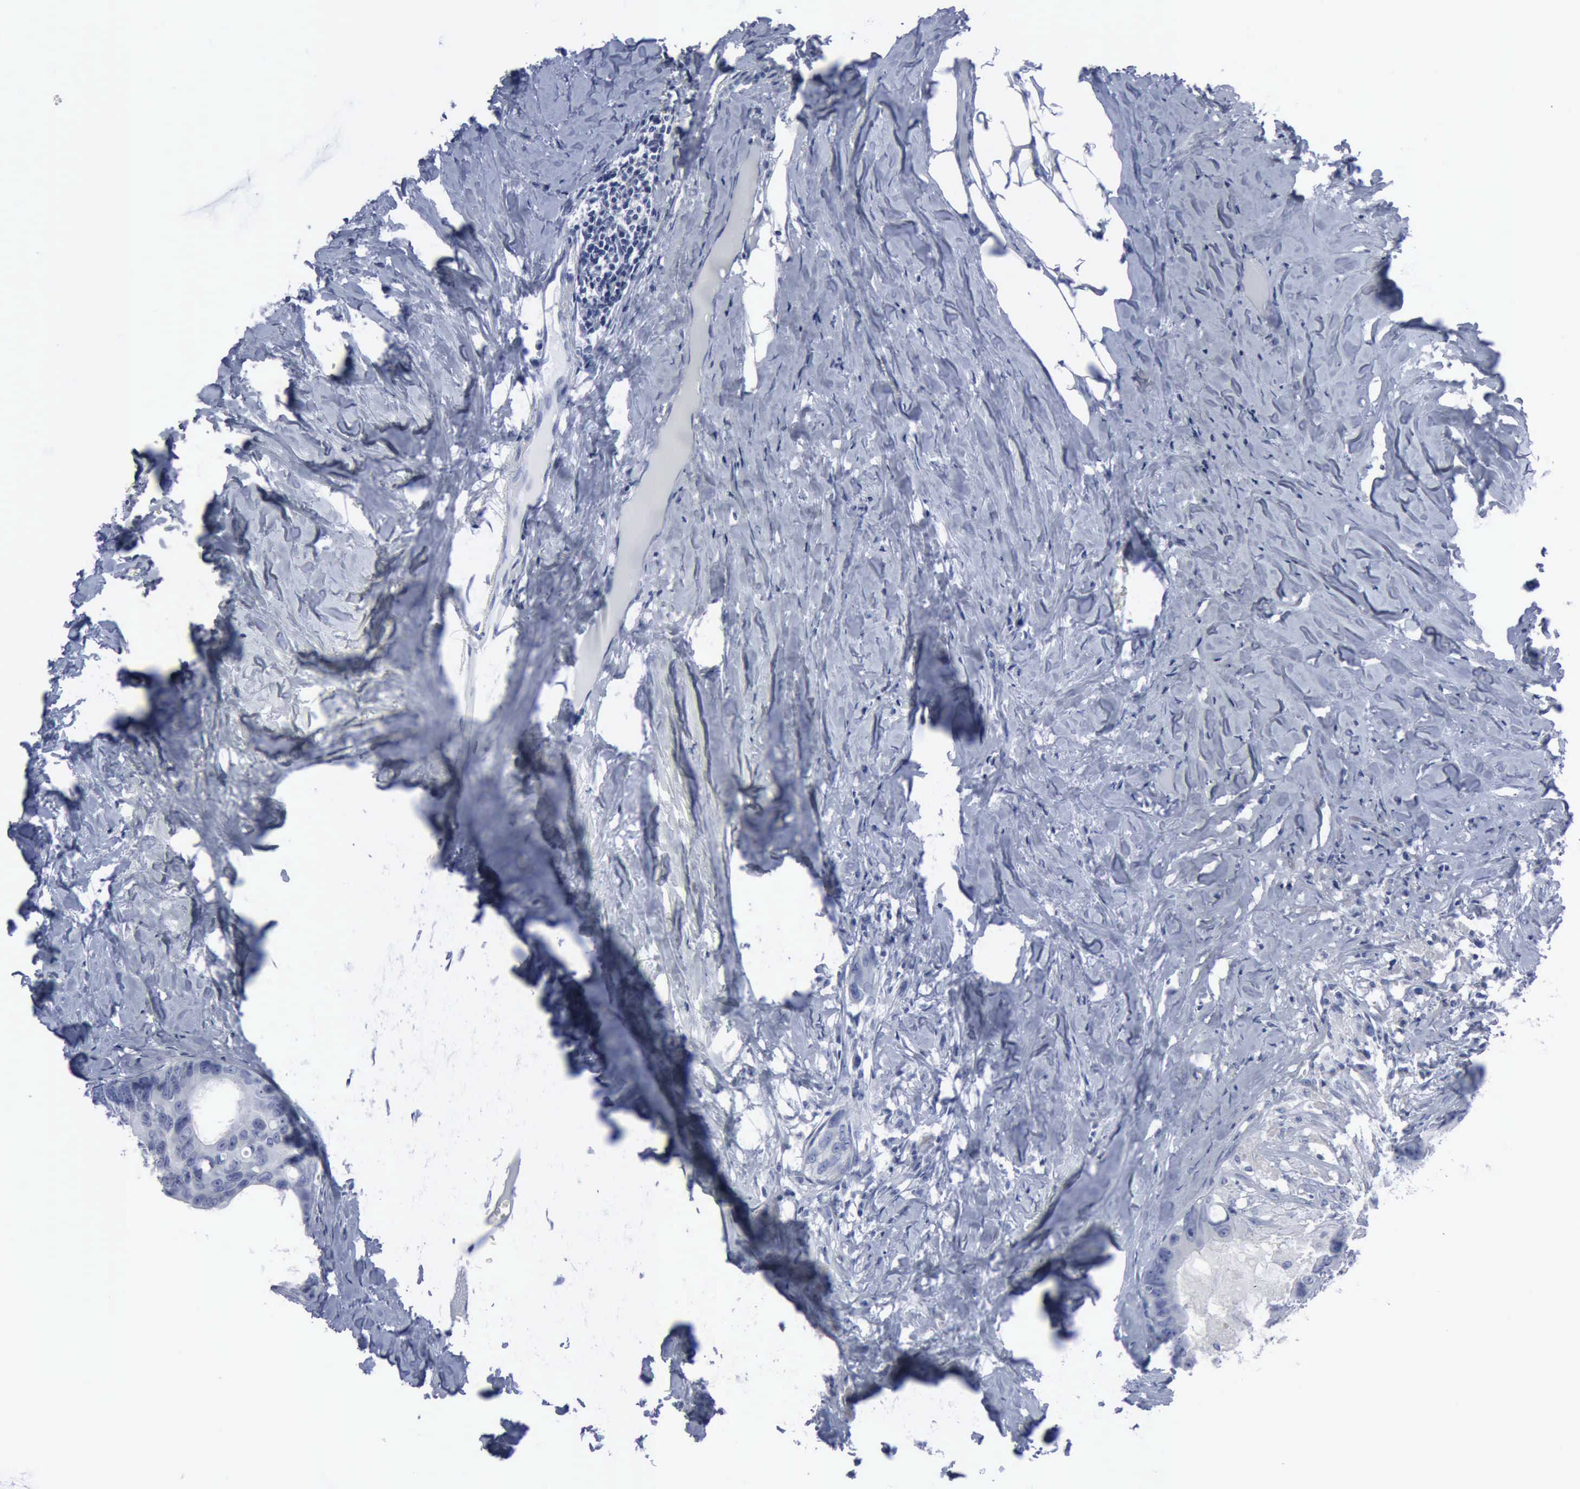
{"staining": {"intensity": "negative", "quantity": "none", "location": "none"}, "tissue": "colorectal cancer", "cell_type": "Tumor cells", "image_type": "cancer", "snomed": [{"axis": "morphology", "description": "Adenocarcinoma, NOS"}, {"axis": "topography", "description": "Colon"}], "caption": "Tumor cells show no significant protein expression in colorectal cancer (adenocarcinoma). Nuclei are stained in blue.", "gene": "VCAM1", "patient": {"sex": "female", "age": 55}}